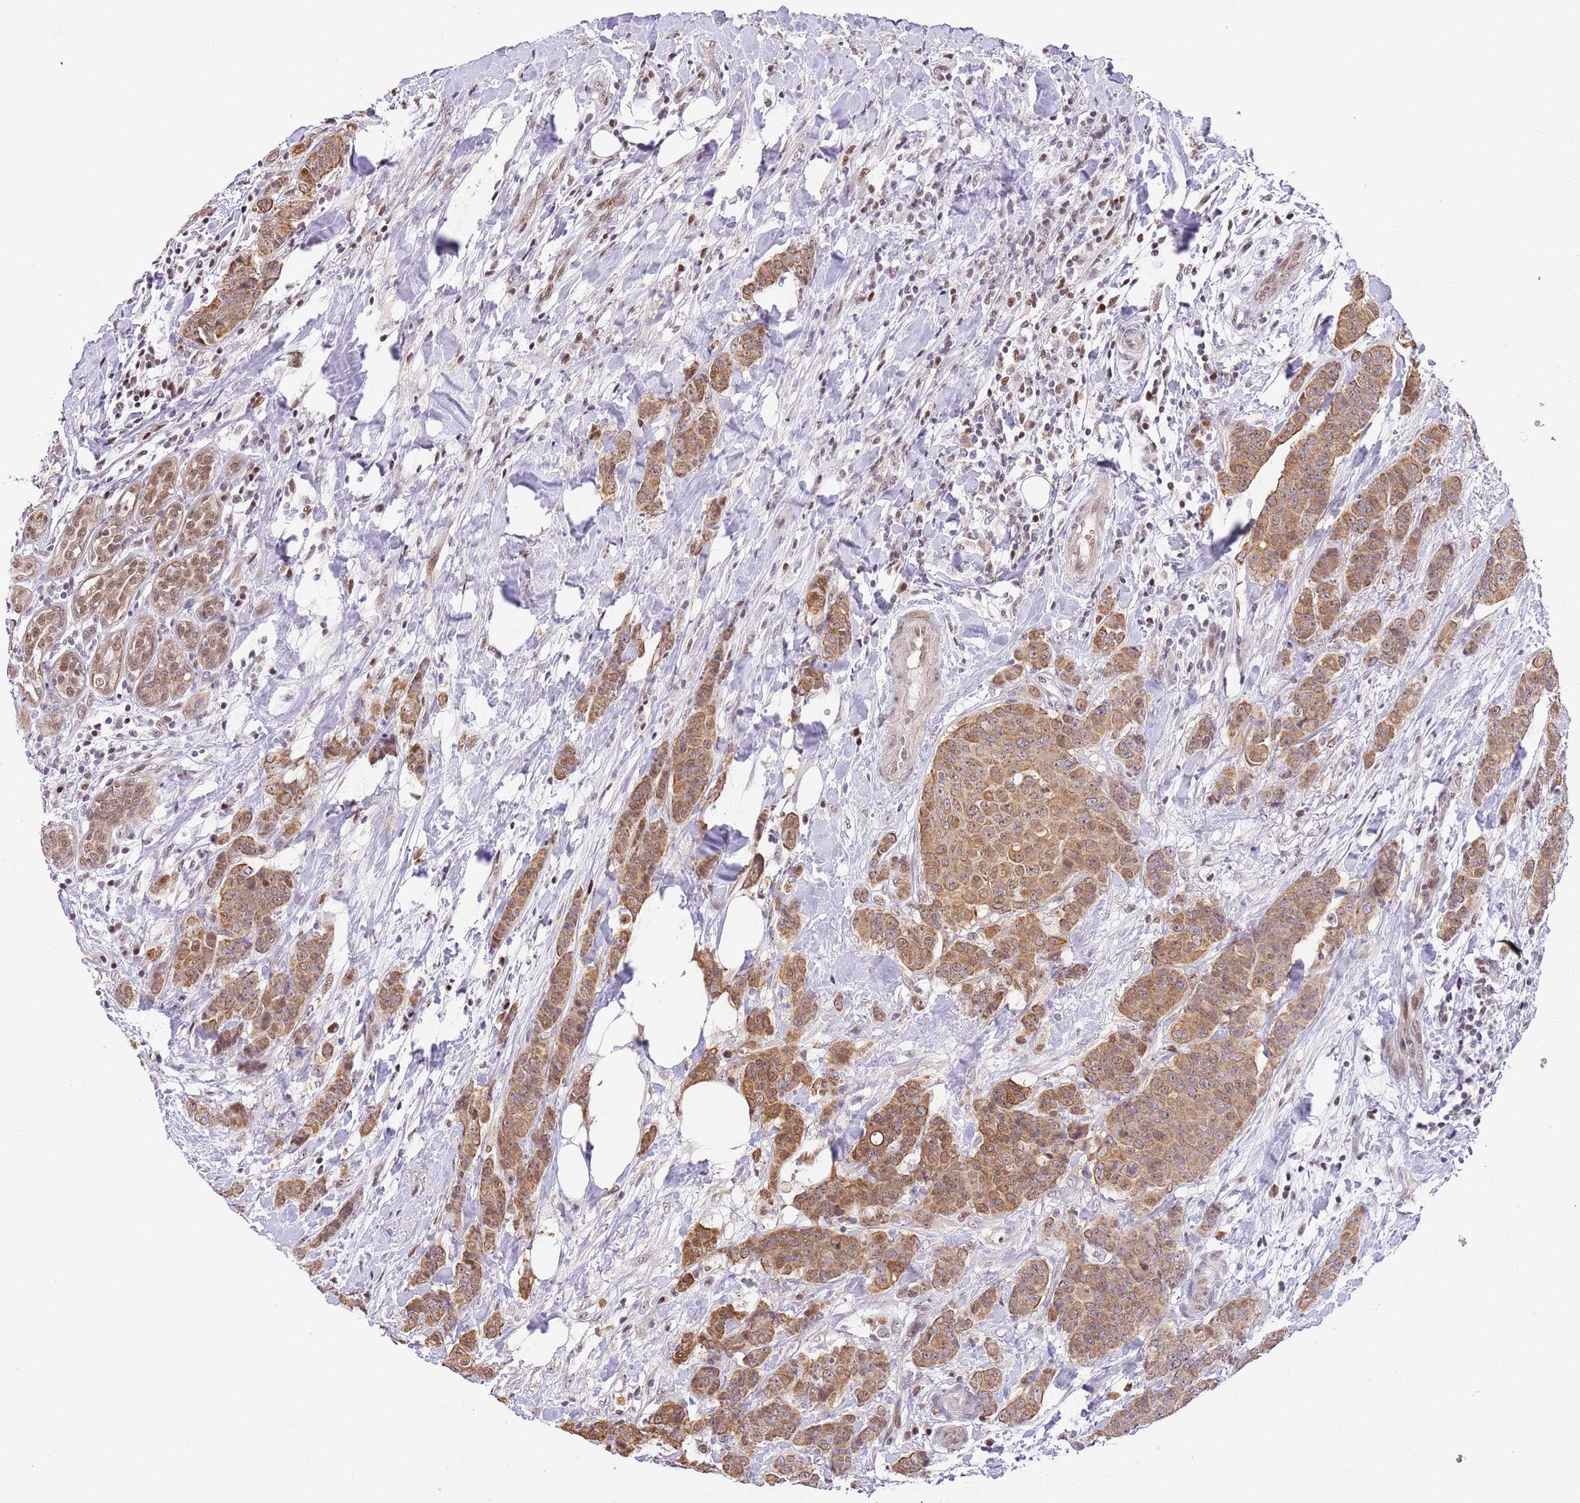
{"staining": {"intensity": "moderate", "quantity": ">75%", "location": "cytoplasmic/membranous,nuclear"}, "tissue": "breast cancer", "cell_type": "Tumor cells", "image_type": "cancer", "snomed": [{"axis": "morphology", "description": "Duct carcinoma"}, {"axis": "topography", "description": "Breast"}], "caption": "Moderate cytoplasmic/membranous and nuclear protein positivity is appreciated in approximately >75% of tumor cells in breast invasive ductal carcinoma. (DAB IHC, brown staining for protein, blue staining for nuclei).", "gene": "RFK", "patient": {"sex": "female", "age": 40}}